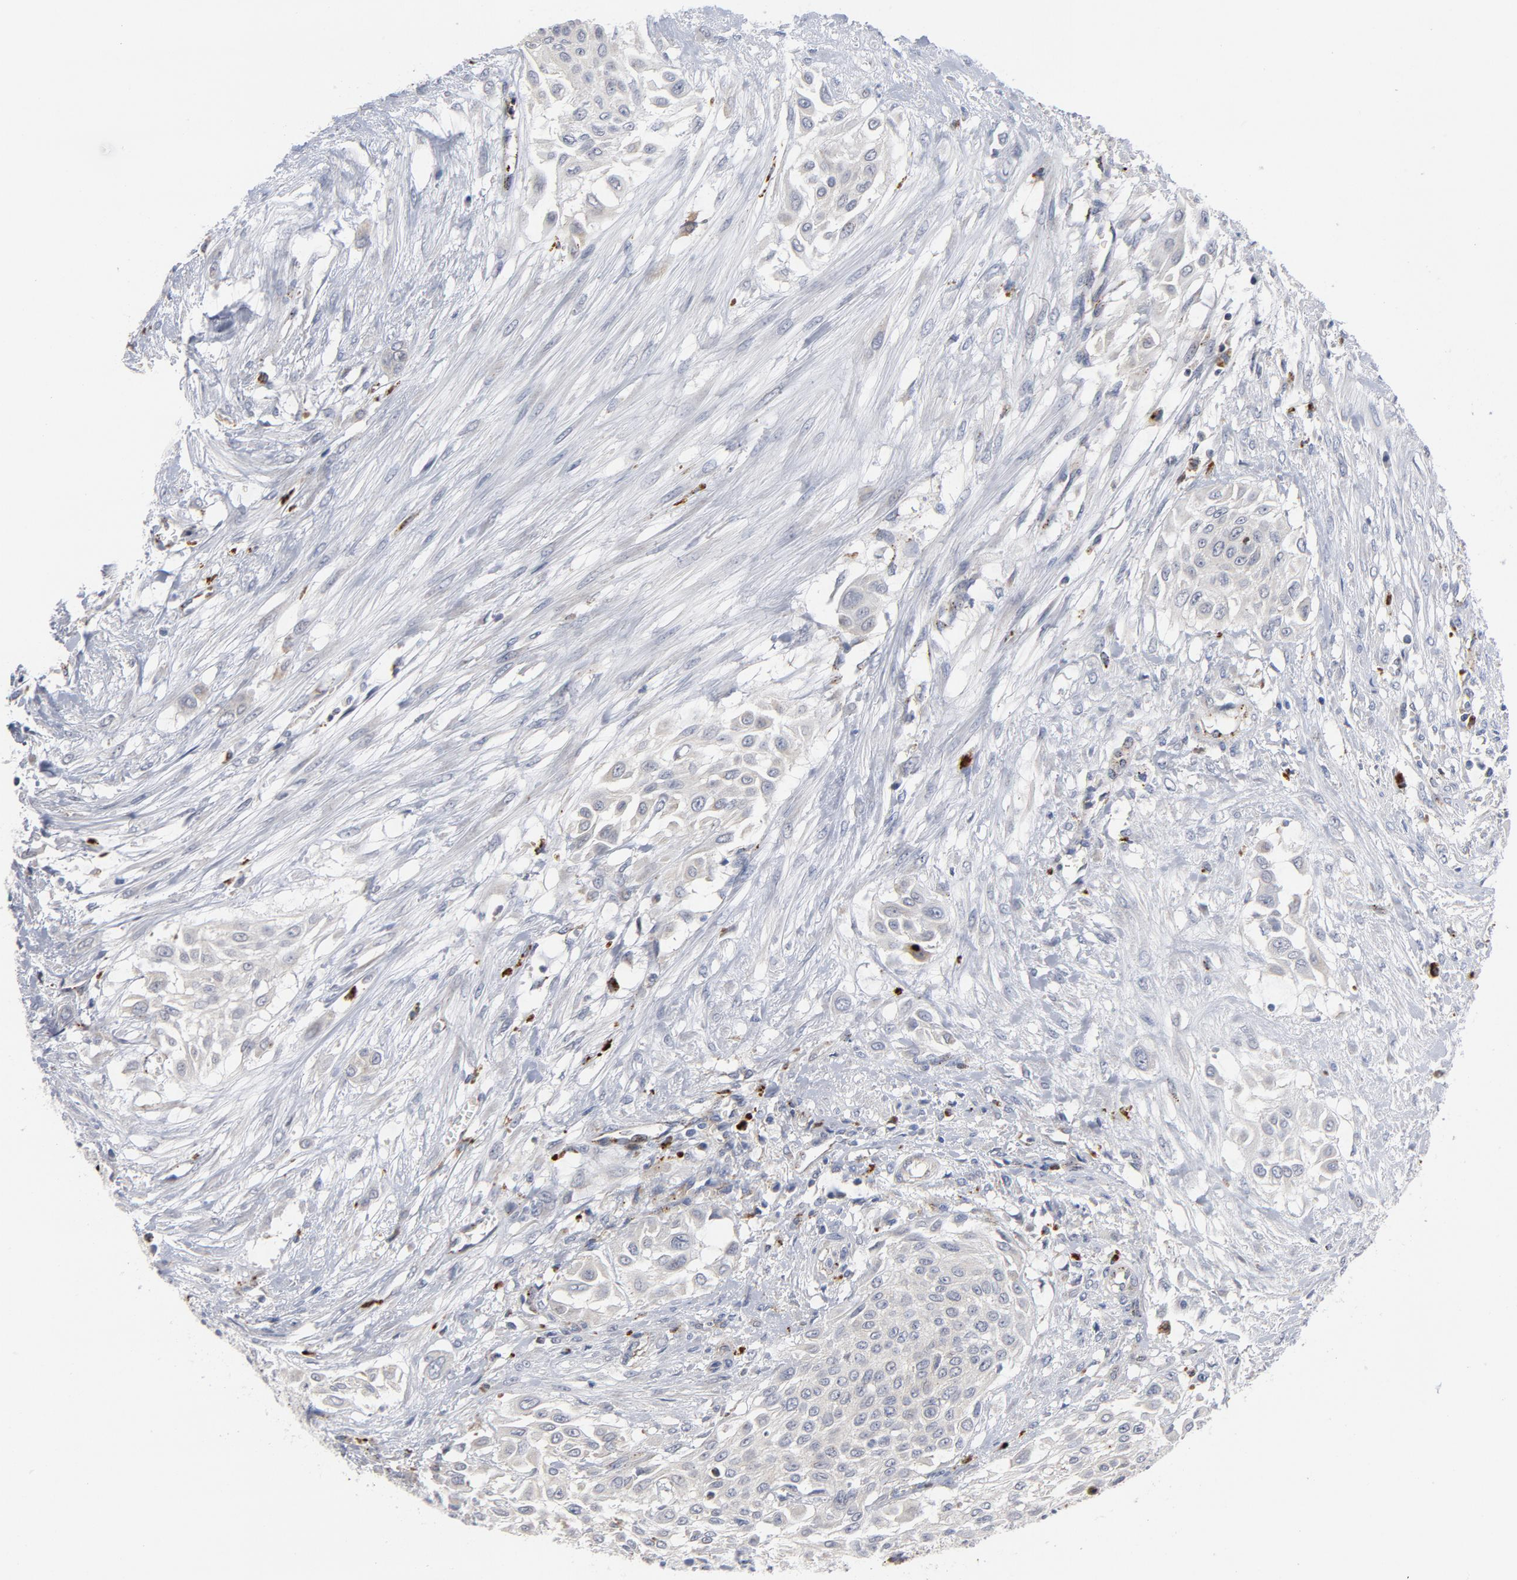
{"staining": {"intensity": "negative", "quantity": "none", "location": "none"}, "tissue": "urothelial cancer", "cell_type": "Tumor cells", "image_type": "cancer", "snomed": [{"axis": "morphology", "description": "Urothelial carcinoma, High grade"}, {"axis": "topography", "description": "Urinary bladder"}], "caption": "The photomicrograph reveals no significant expression in tumor cells of urothelial cancer.", "gene": "AKT2", "patient": {"sex": "male", "age": 57}}